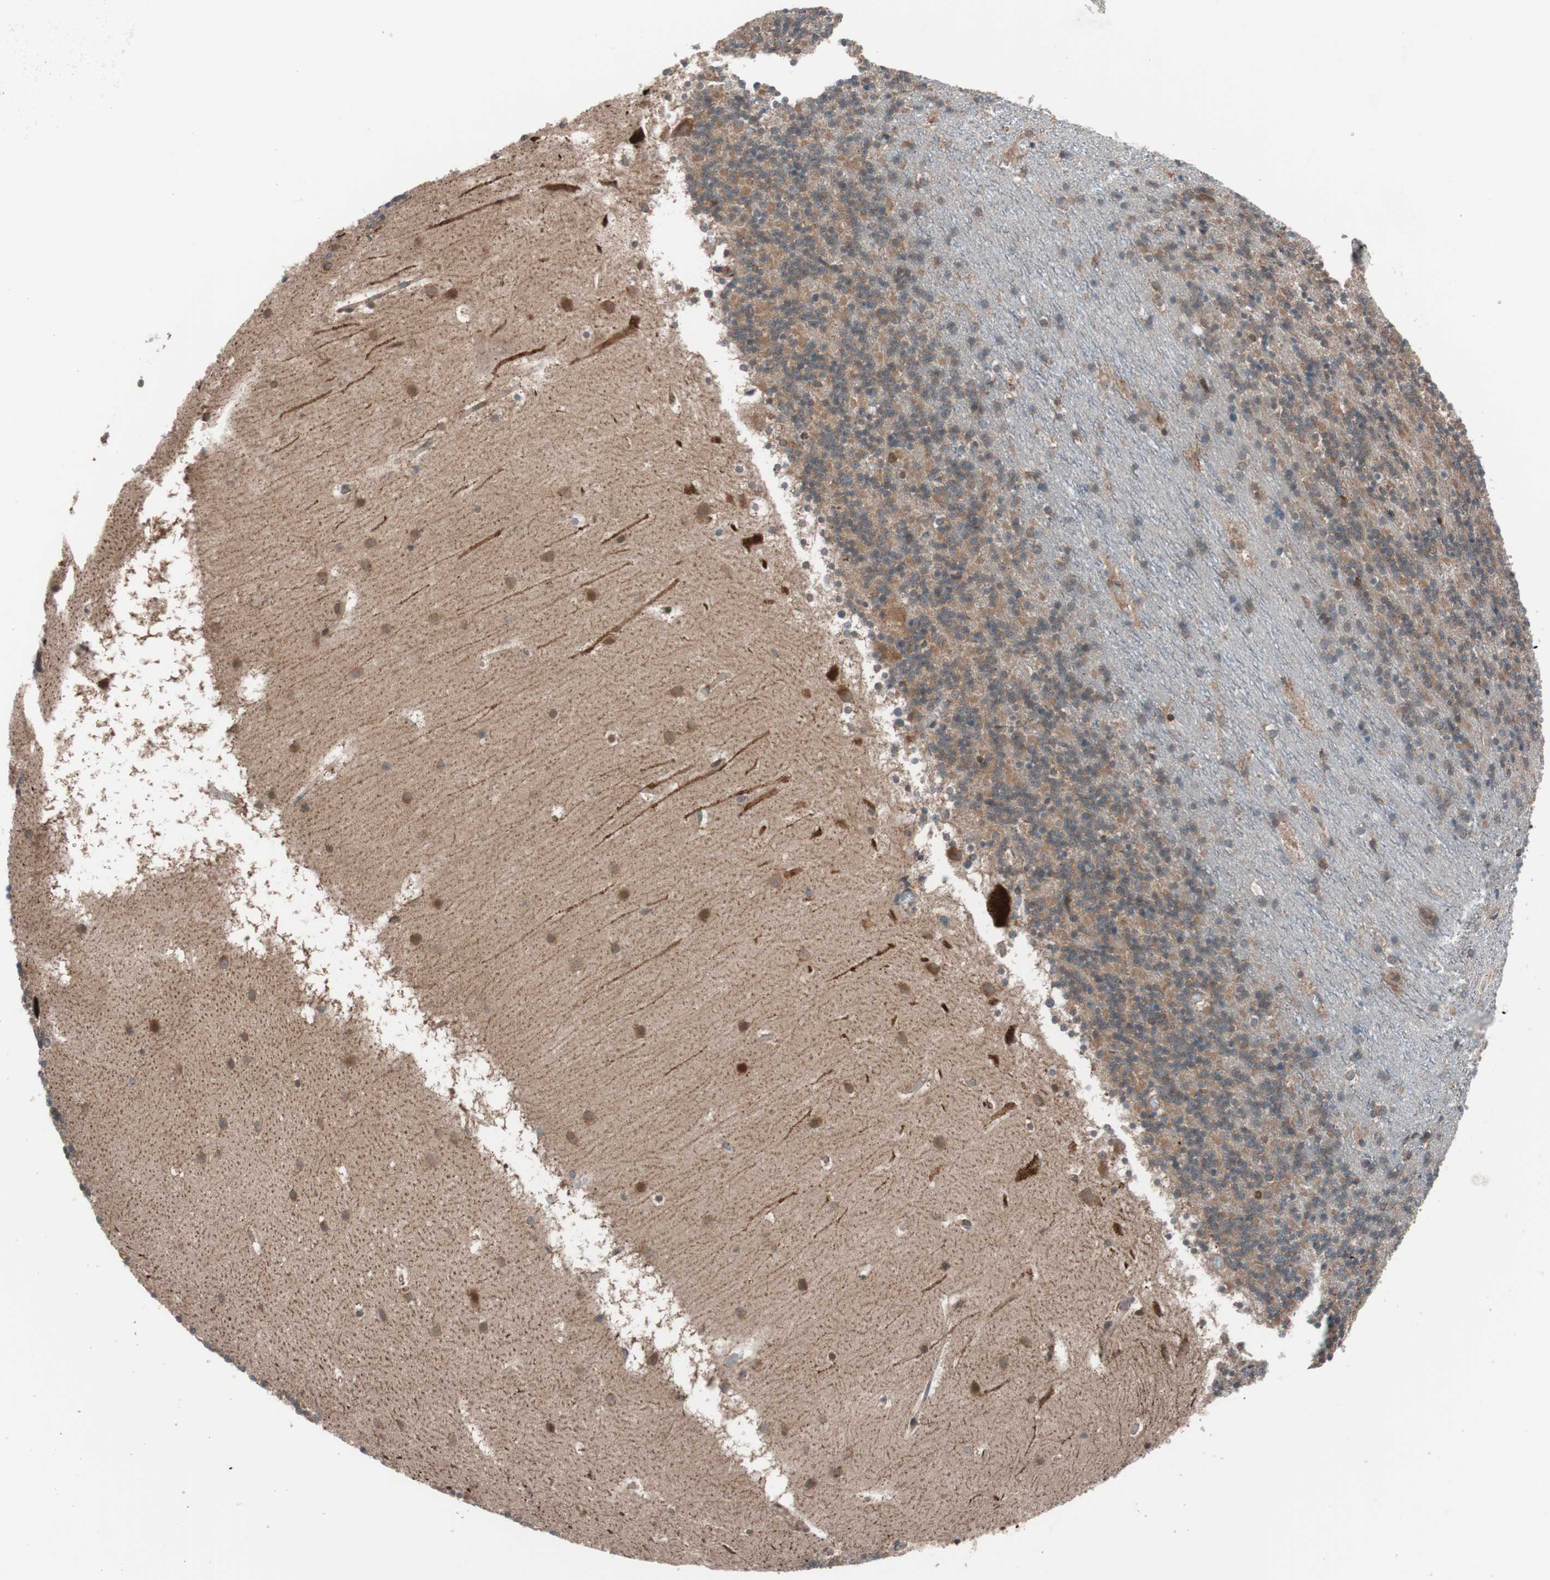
{"staining": {"intensity": "moderate", "quantity": ">75%", "location": "cytoplasmic/membranous"}, "tissue": "cerebellum", "cell_type": "Cells in granular layer", "image_type": "normal", "snomed": [{"axis": "morphology", "description": "Normal tissue, NOS"}, {"axis": "topography", "description": "Cerebellum"}], "caption": "Protein expression analysis of unremarkable human cerebellum reveals moderate cytoplasmic/membranous positivity in about >75% of cells in granular layer. (Stains: DAB in brown, nuclei in blue, Microscopy: brightfield microscopy at high magnification).", "gene": "SEC31A", "patient": {"sex": "male", "age": 45}}